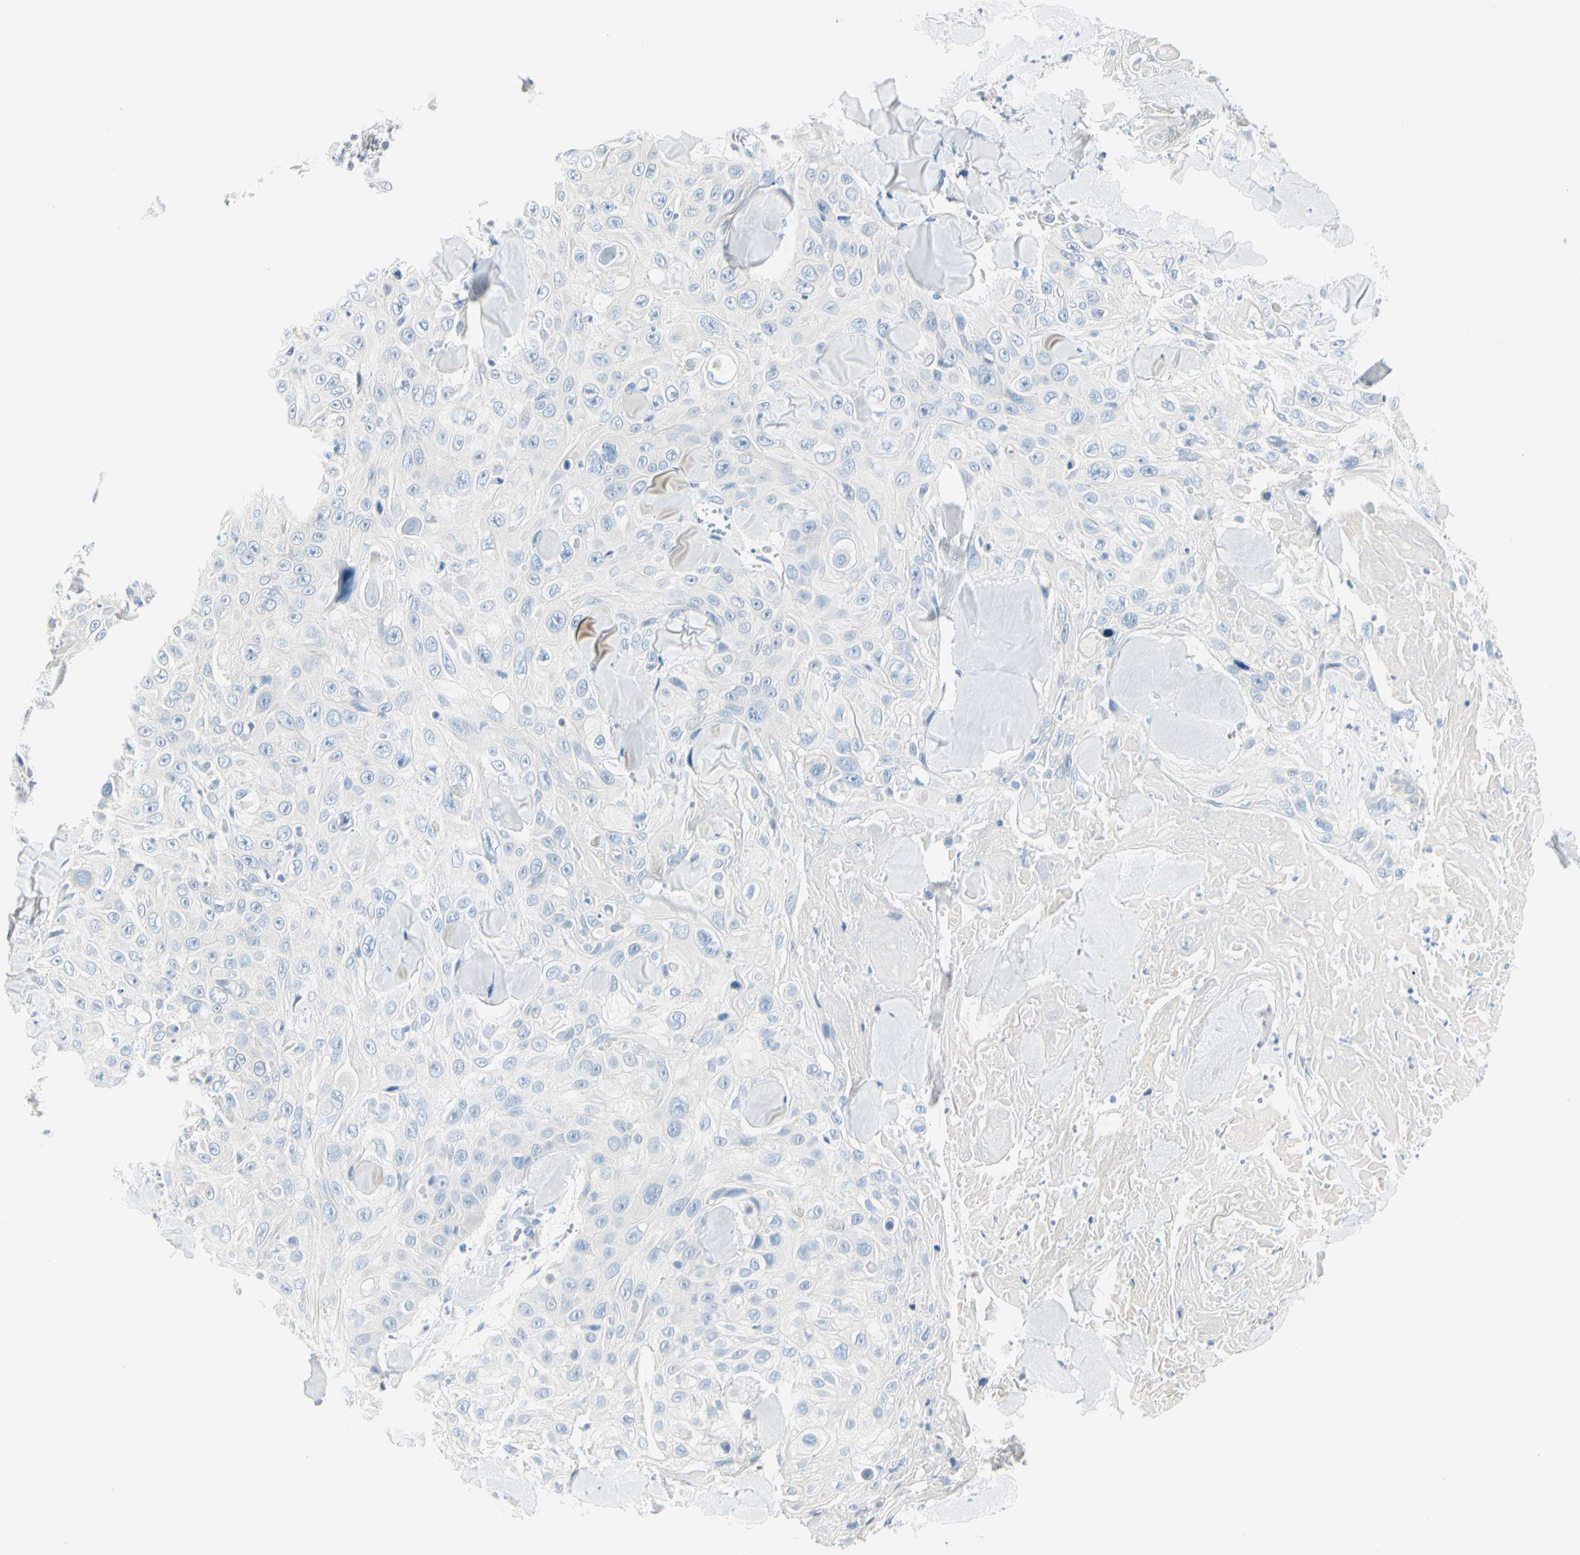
{"staining": {"intensity": "negative", "quantity": "none", "location": "none"}, "tissue": "skin cancer", "cell_type": "Tumor cells", "image_type": "cancer", "snomed": [{"axis": "morphology", "description": "Squamous cell carcinoma, NOS"}, {"axis": "topography", "description": "Skin"}], "caption": "High power microscopy micrograph of an IHC image of skin cancer, revealing no significant positivity in tumor cells.", "gene": "PEBP1", "patient": {"sex": "male", "age": 86}}